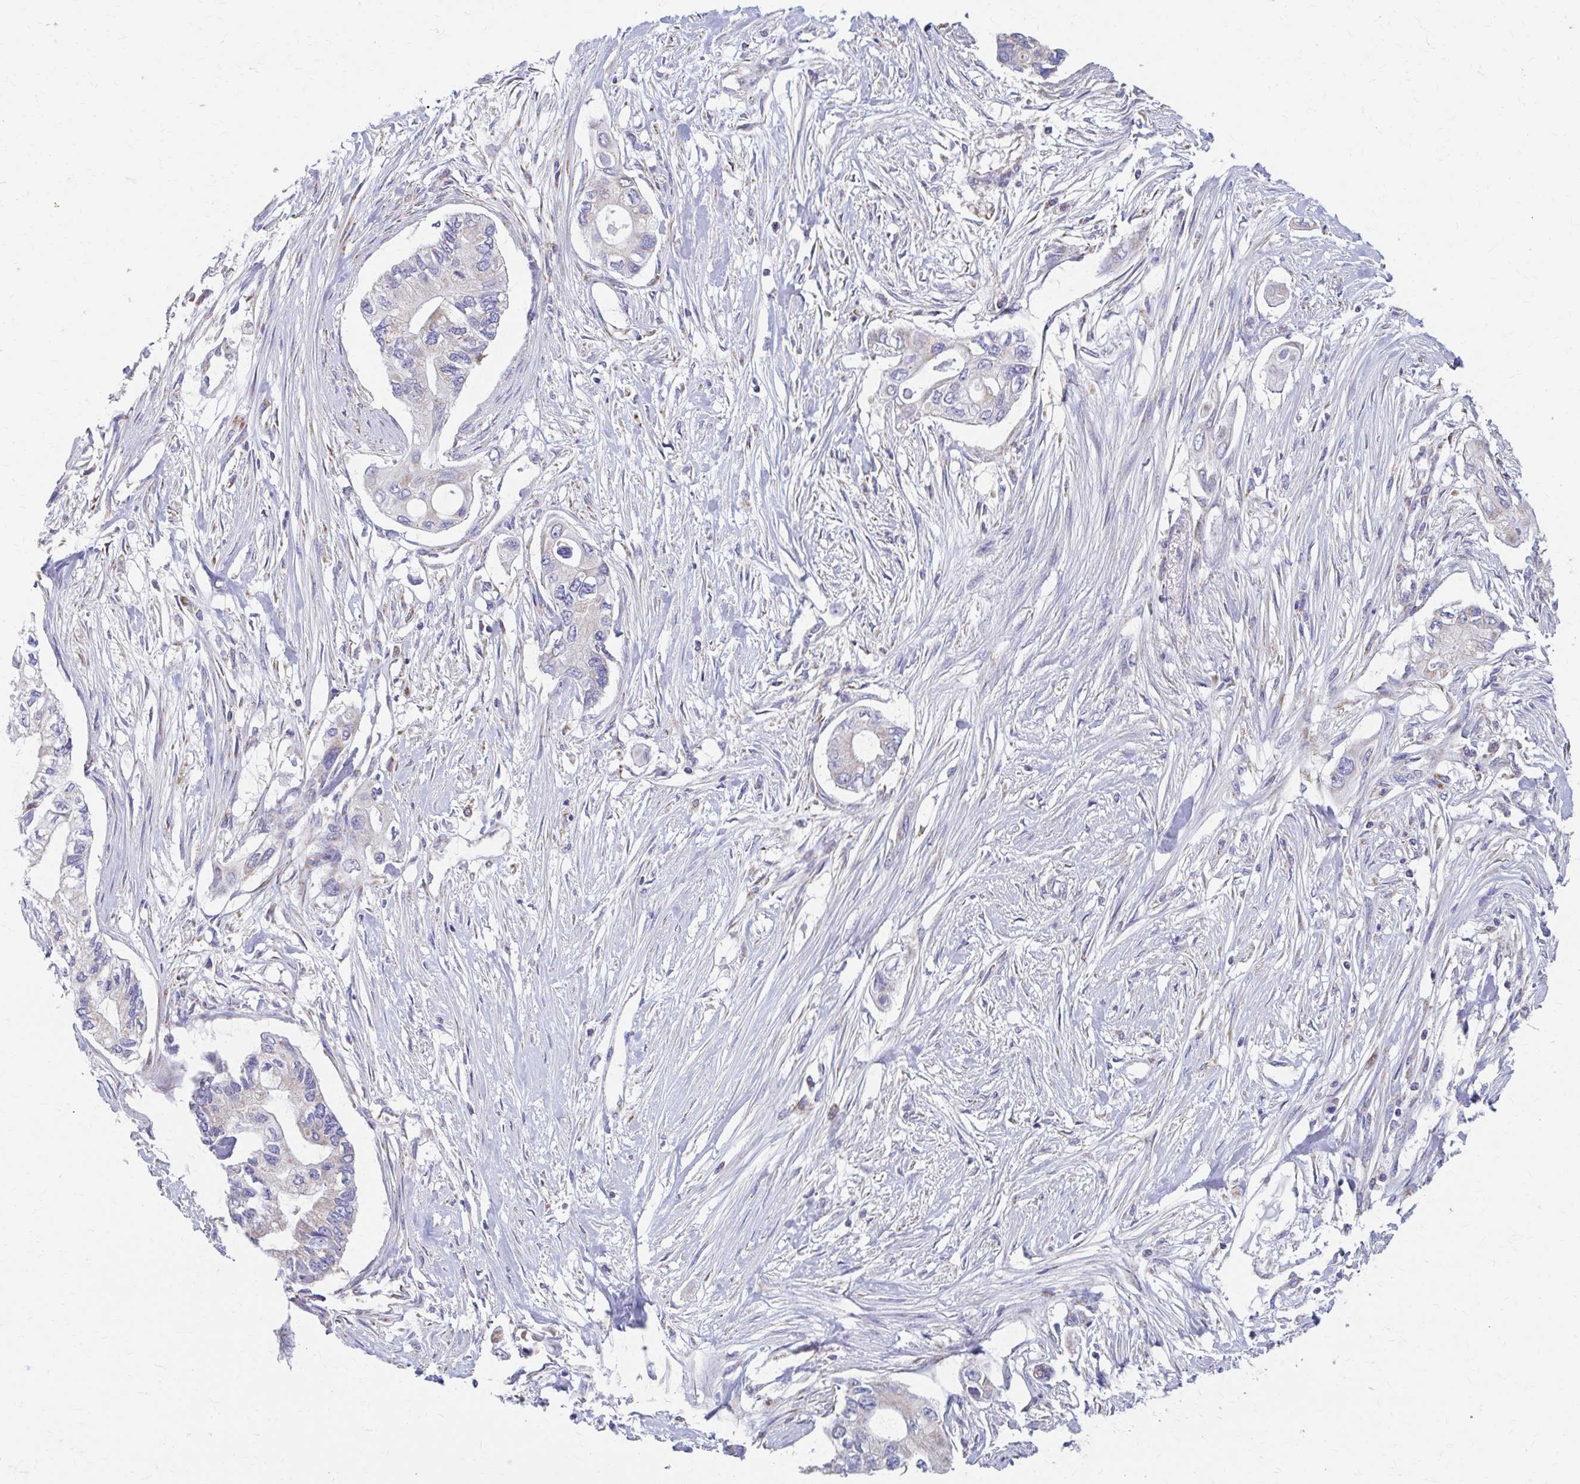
{"staining": {"intensity": "negative", "quantity": "none", "location": "none"}, "tissue": "pancreatic cancer", "cell_type": "Tumor cells", "image_type": "cancer", "snomed": [{"axis": "morphology", "description": "Adenocarcinoma, NOS"}, {"axis": "topography", "description": "Pancreas"}], "caption": "Tumor cells are negative for brown protein staining in pancreatic cancer.", "gene": "RCC1L", "patient": {"sex": "female", "age": 63}}